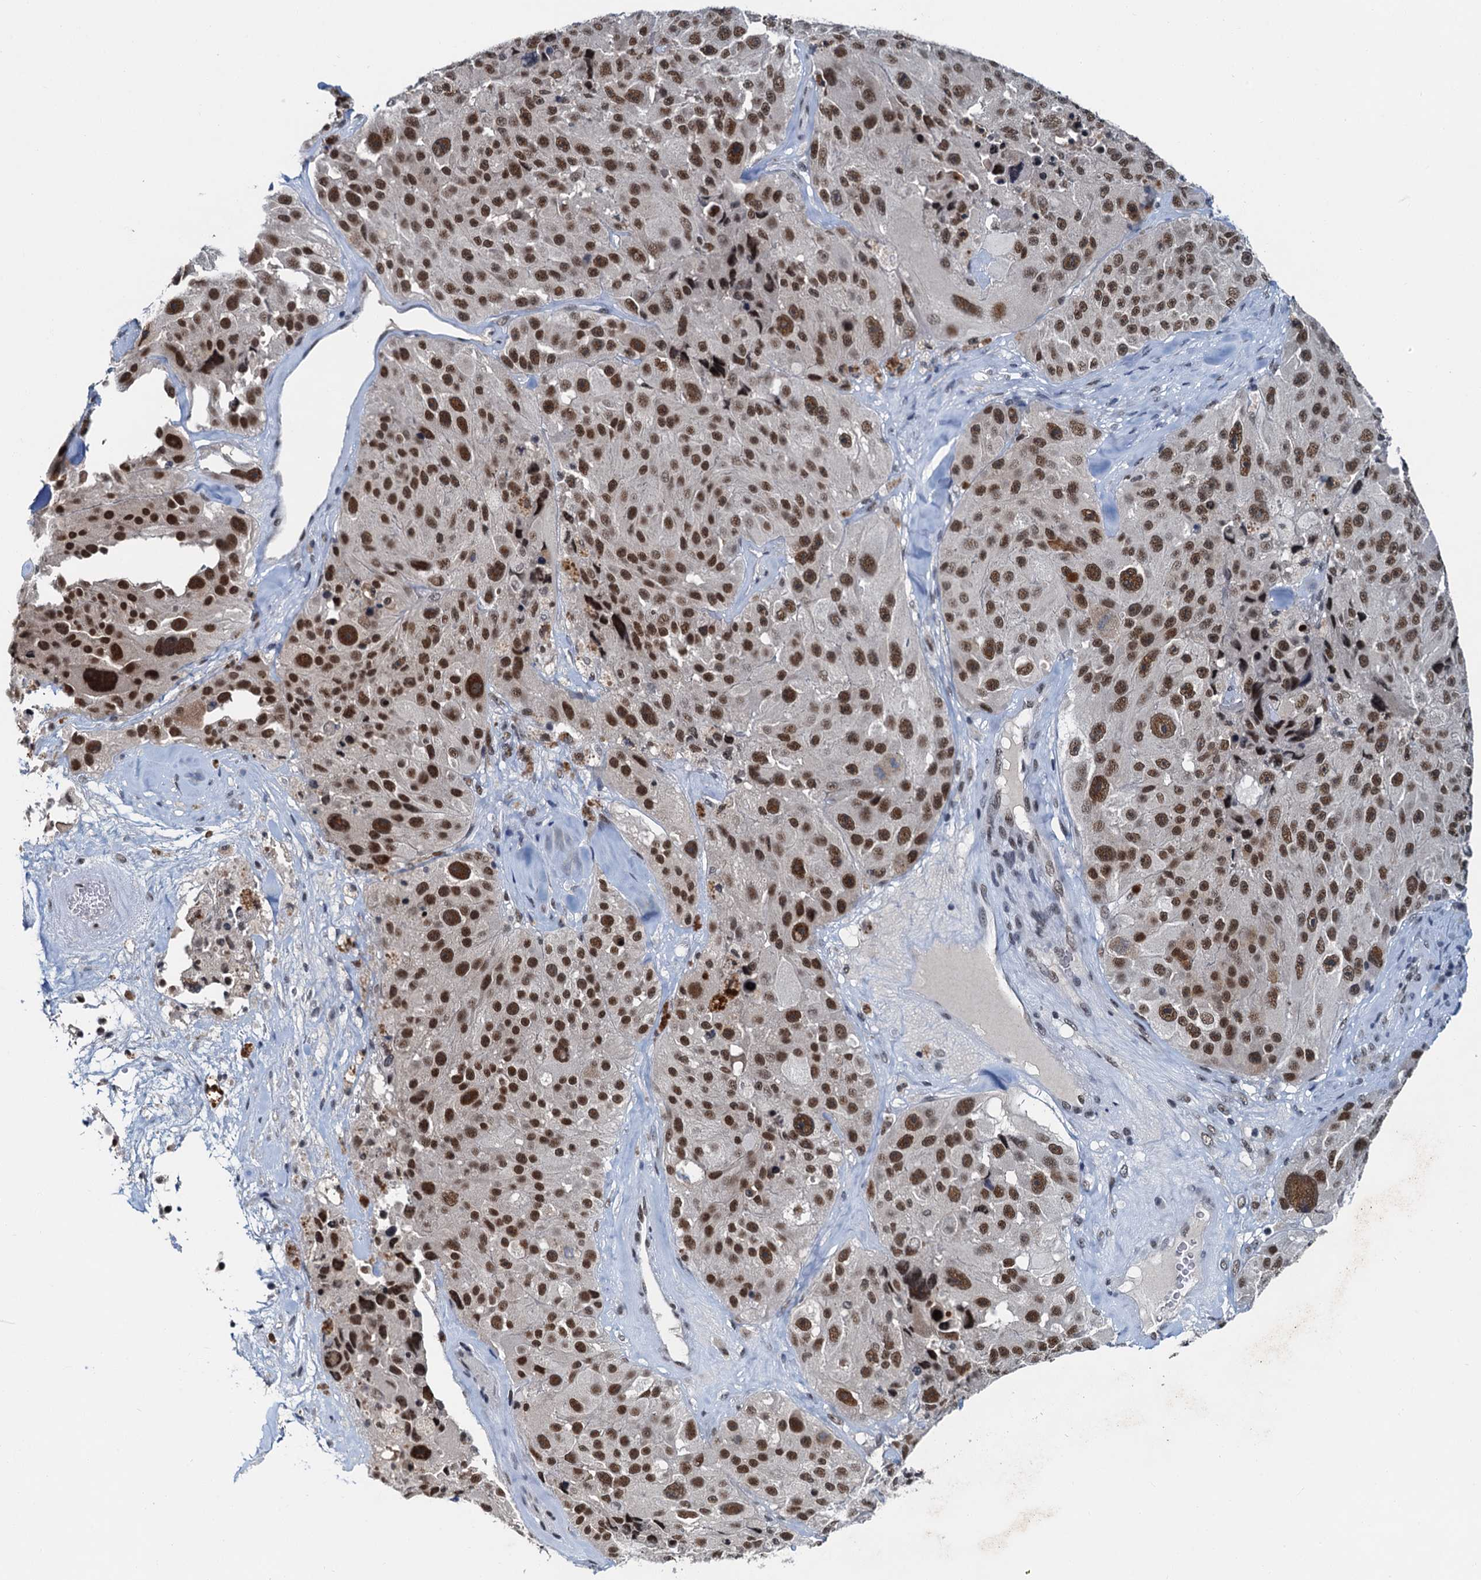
{"staining": {"intensity": "strong", "quantity": ">75%", "location": "nuclear"}, "tissue": "melanoma", "cell_type": "Tumor cells", "image_type": "cancer", "snomed": [{"axis": "morphology", "description": "Malignant melanoma, Metastatic site"}, {"axis": "topography", "description": "Lymph node"}], "caption": "IHC micrograph of neoplastic tissue: malignant melanoma (metastatic site) stained using immunohistochemistry demonstrates high levels of strong protein expression localized specifically in the nuclear of tumor cells, appearing as a nuclear brown color.", "gene": "SNRPD1", "patient": {"sex": "male", "age": 62}}